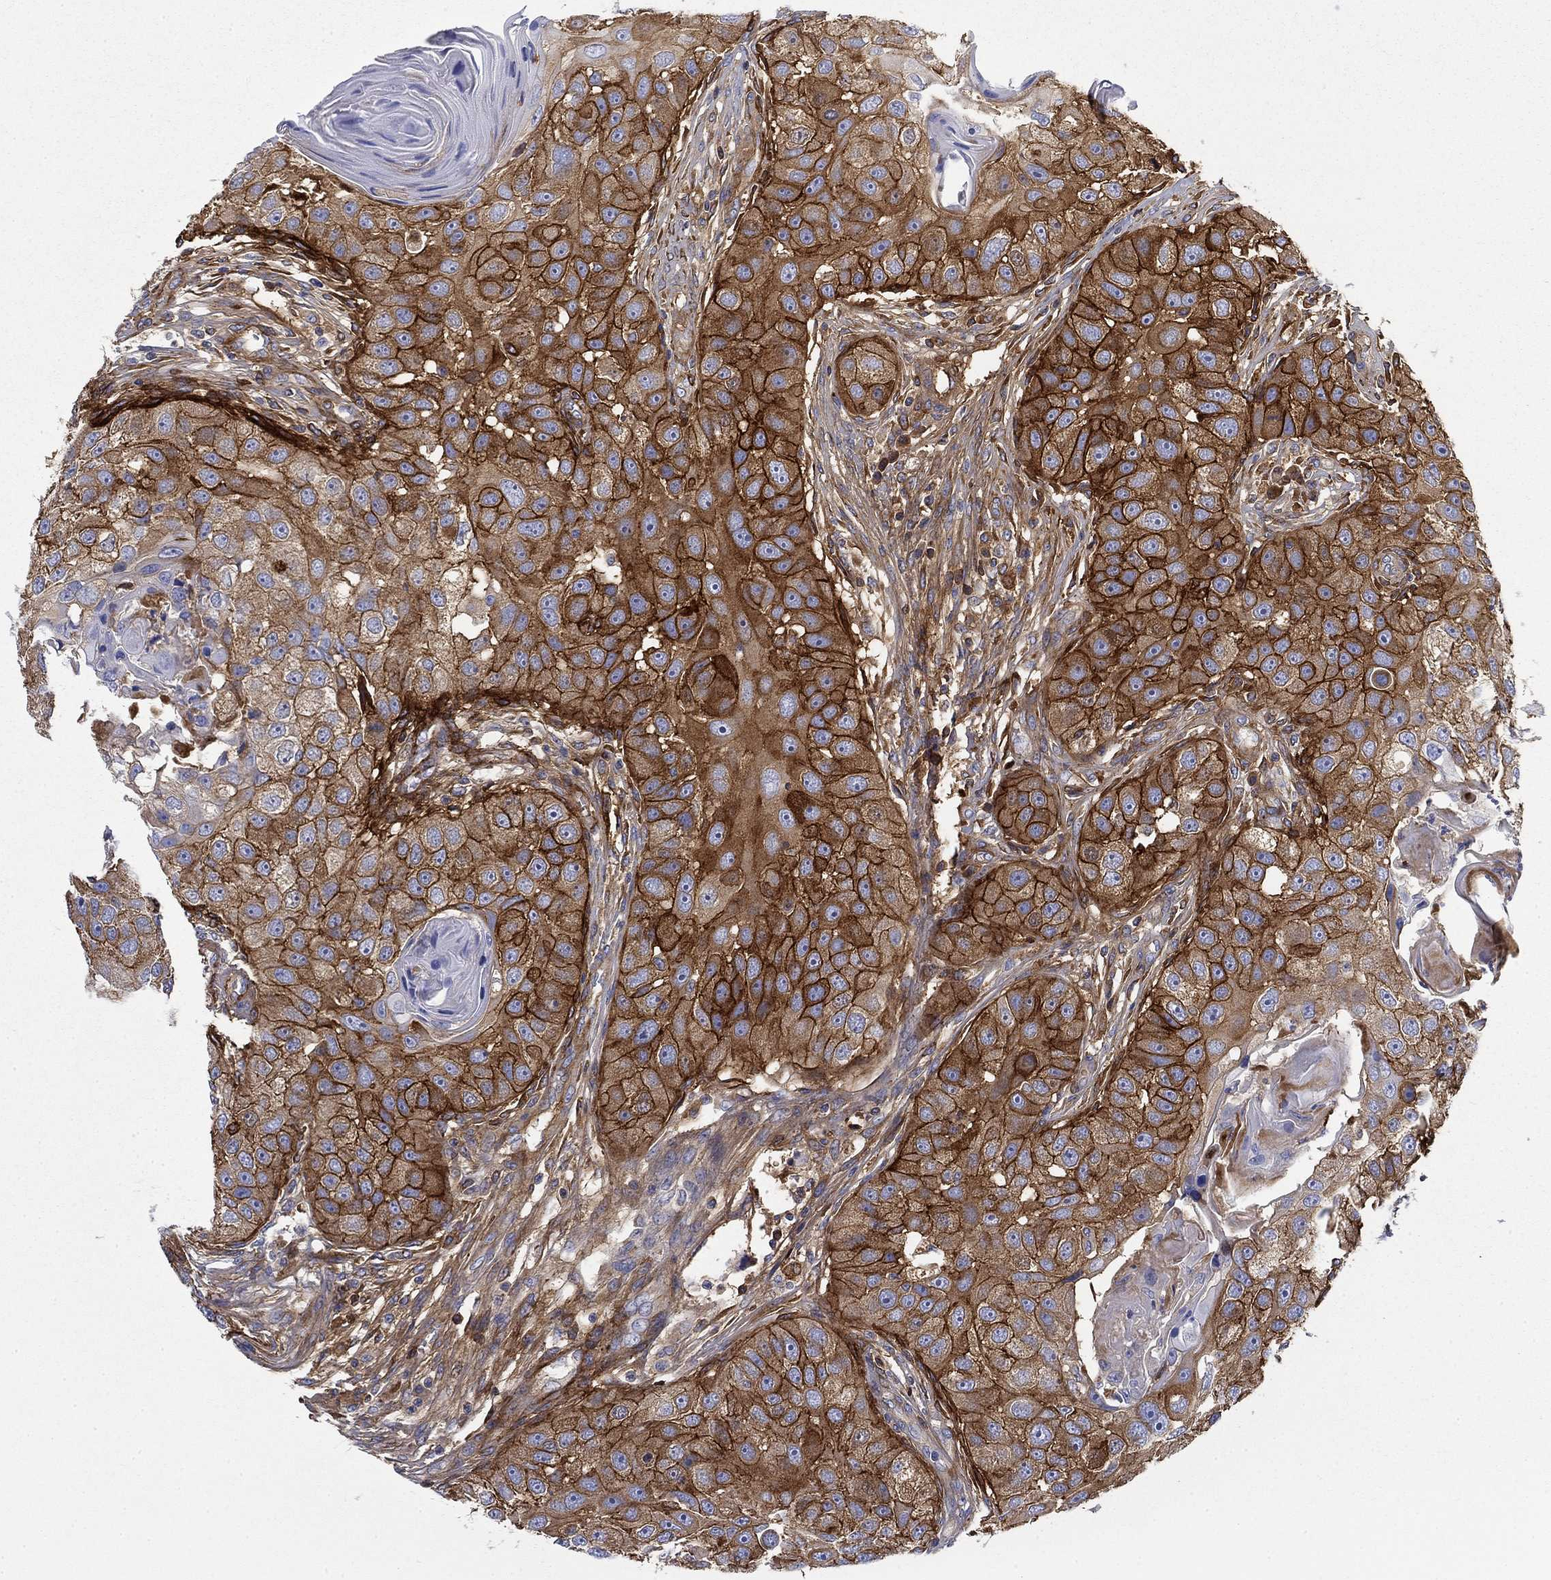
{"staining": {"intensity": "strong", "quantity": ">75%", "location": "cytoplasmic/membranous"}, "tissue": "head and neck cancer", "cell_type": "Tumor cells", "image_type": "cancer", "snomed": [{"axis": "morphology", "description": "Normal tissue, NOS"}, {"axis": "morphology", "description": "Squamous cell carcinoma, NOS"}, {"axis": "topography", "description": "Skeletal muscle"}, {"axis": "topography", "description": "Head-Neck"}], "caption": "This micrograph reveals head and neck cancer stained with immunohistochemistry to label a protein in brown. The cytoplasmic/membranous of tumor cells show strong positivity for the protein. Nuclei are counter-stained blue.", "gene": "GPC1", "patient": {"sex": "male", "age": 51}}